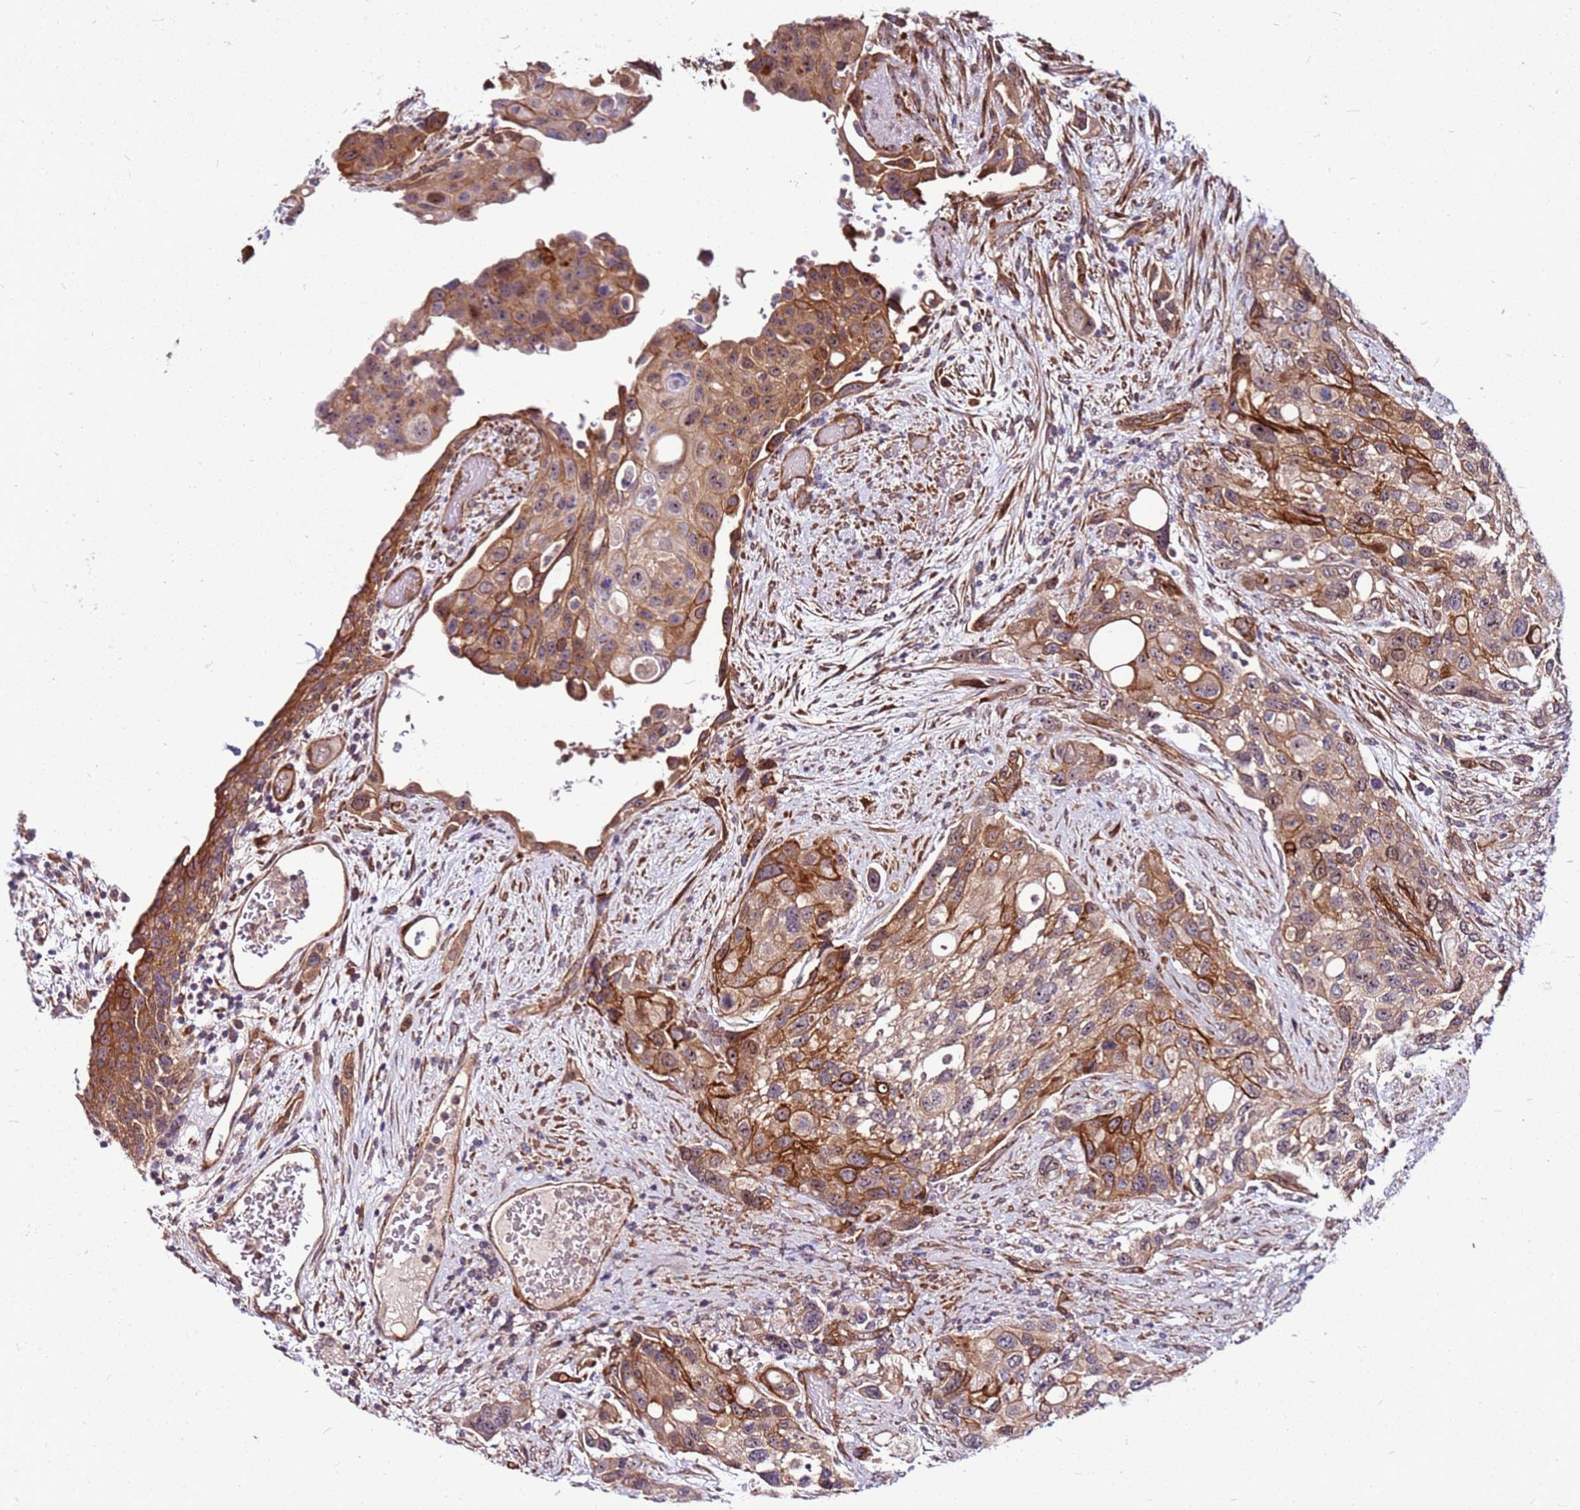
{"staining": {"intensity": "moderate", "quantity": "25%-75%", "location": "cytoplasmic/membranous"}, "tissue": "urothelial cancer", "cell_type": "Tumor cells", "image_type": "cancer", "snomed": [{"axis": "morphology", "description": "Normal tissue, NOS"}, {"axis": "morphology", "description": "Urothelial carcinoma, High grade"}, {"axis": "topography", "description": "Vascular tissue"}, {"axis": "topography", "description": "Urinary bladder"}], "caption": "Immunohistochemistry (IHC) photomicrograph of urothelial cancer stained for a protein (brown), which displays medium levels of moderate cytoplasmic/membranous positivity in about 25%-75% of tumor cells.", "gene": "TOPAZ1", "patient": {"sex": "female", "age": 56}}